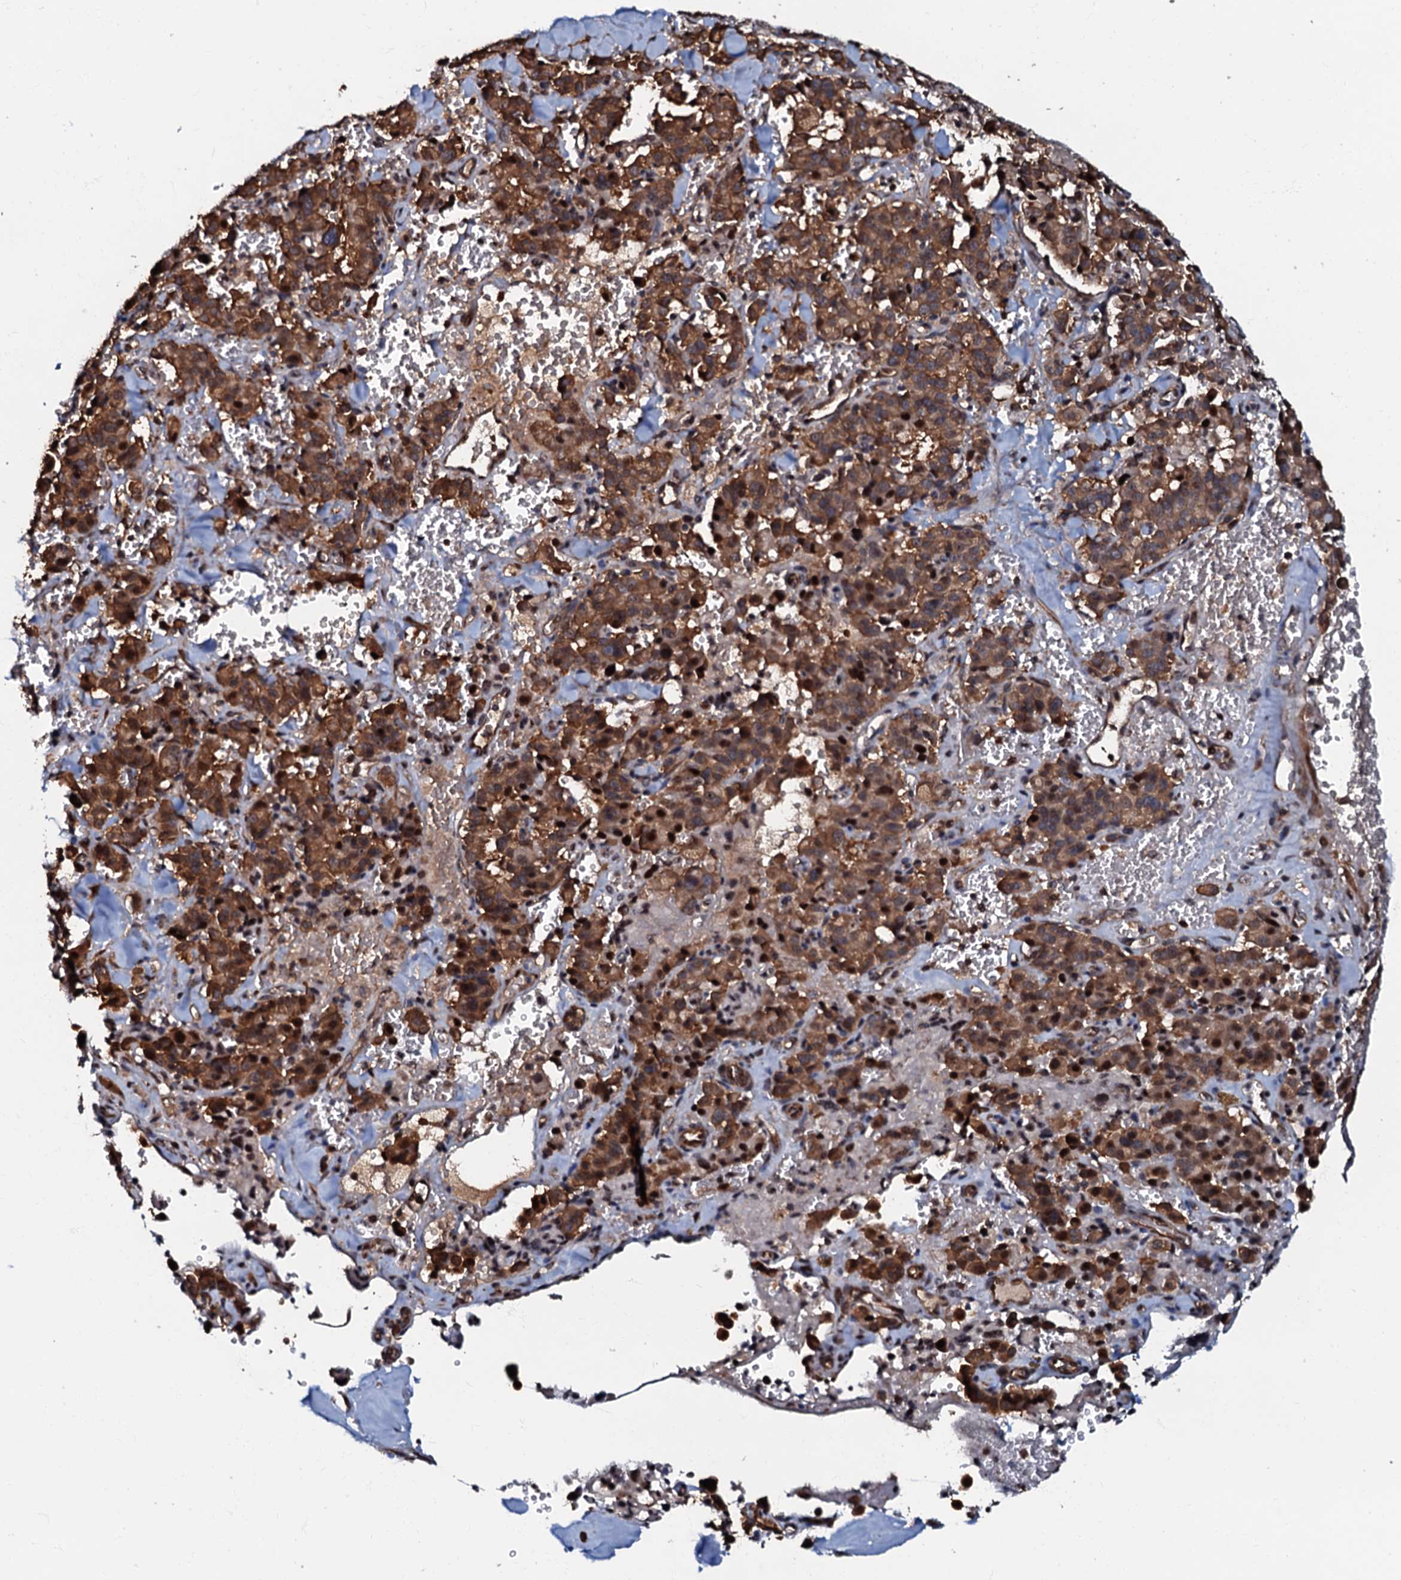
{"staining": {"intensity": "strong", "quantity": ">75%", "location": "cytoplasmic/membranous"}, "tissue": "pancreatic cancer", "cell_type": "Tumor cells", "image_type": "cancer", "snomed": [{"axis": "morphology", "description": "Adenocarcinoma, NOS"}, {"axis": "topography", "description": "Pancreas"}], "caption": "This photomicrograph shows immunohistochemistry staining of human pancreatic adenocarcinoma, with high strong cytoplasmic/membranous staining in about >75% of tumor cells.", "gene": "OSBP", "patient": {"sex": "male", "age": 65}}